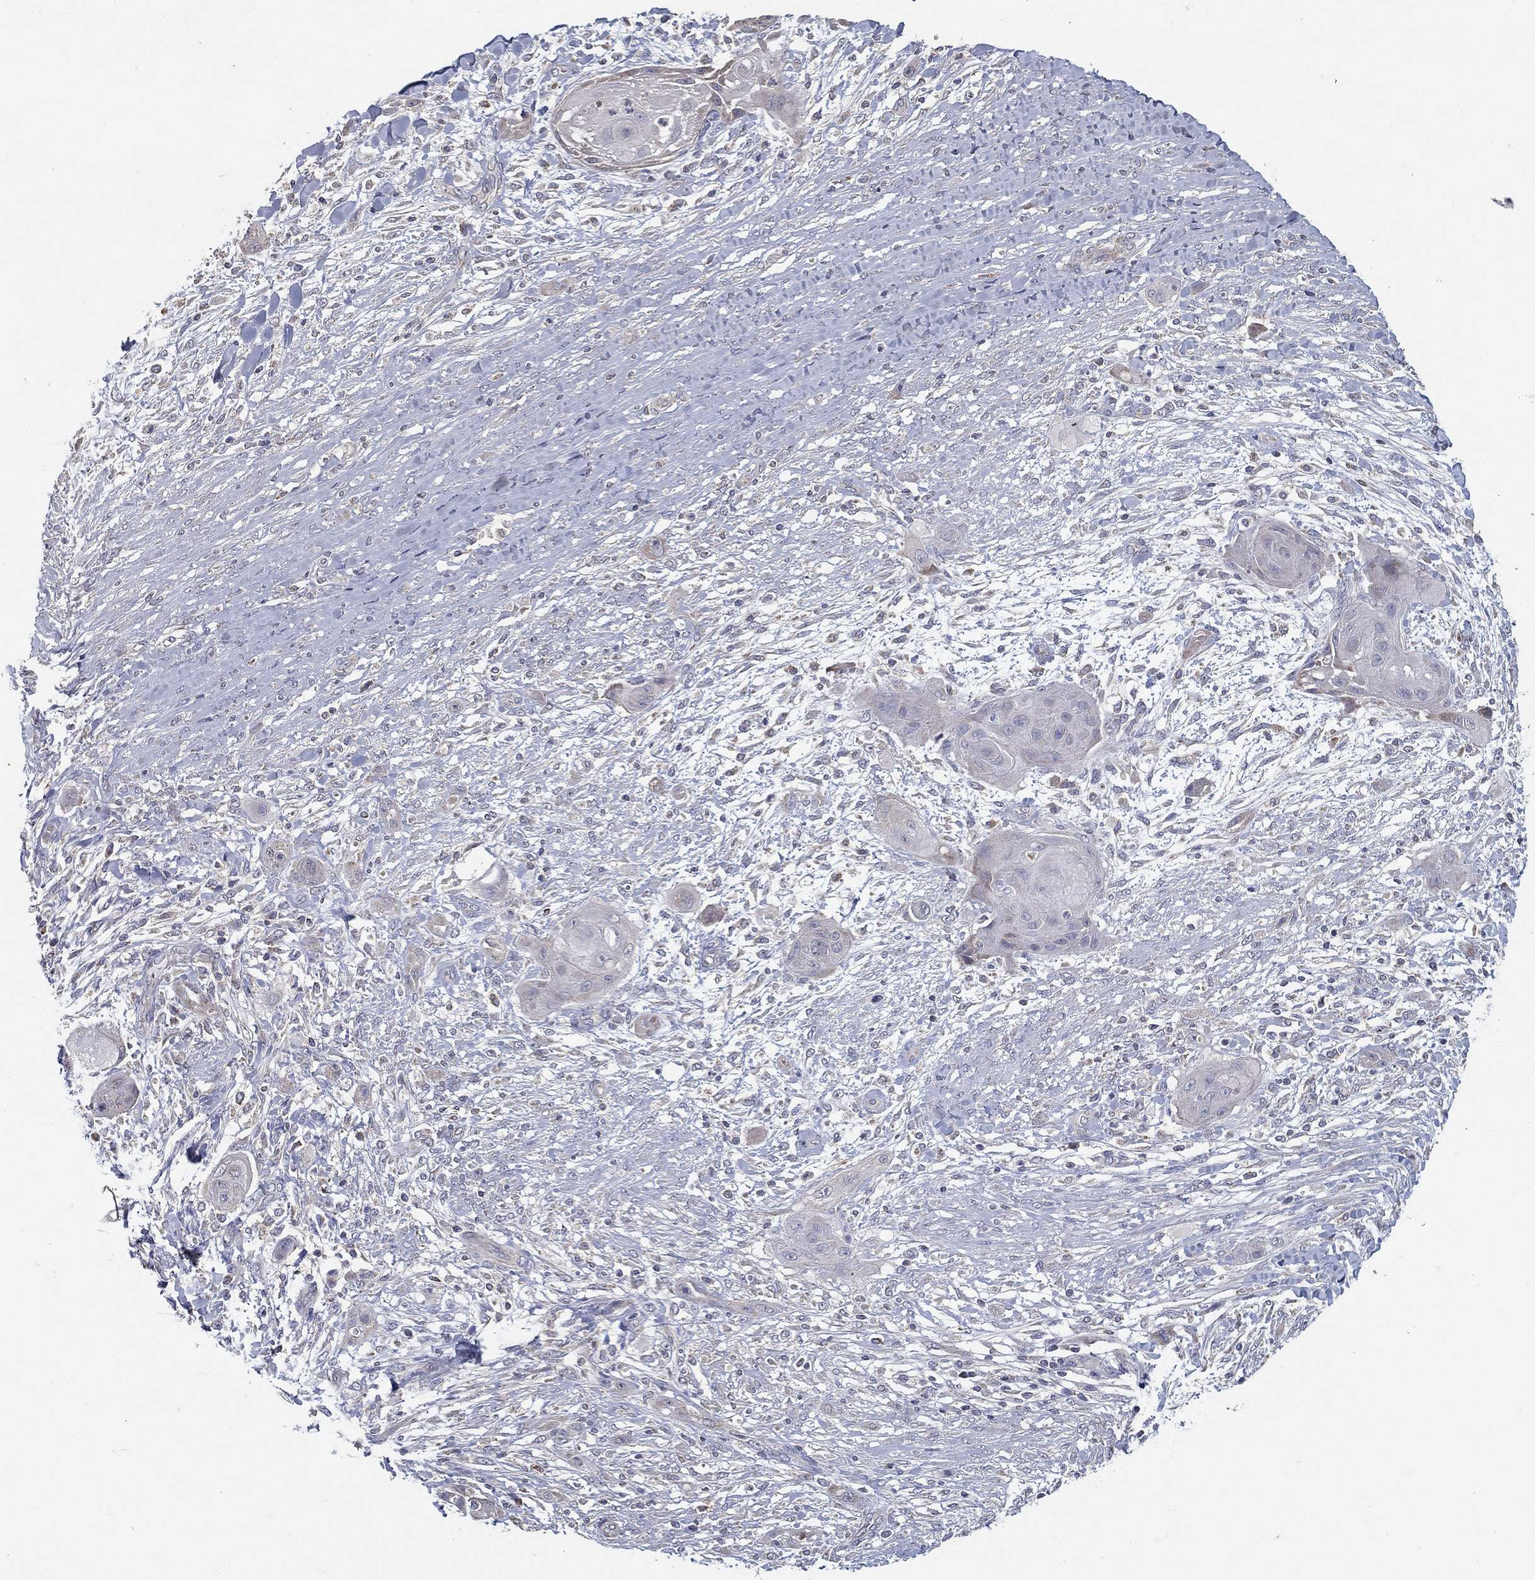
{"staining": {"intensity": "negative", "quantity": "none", "location": "none"}, "tissue": "skin cancer", "cell_type": "Tumor cells", "image_type": "cancer", "snomed": [{"axis": "morphology", "description": "Squamous cell carcinoma, NOS"}, {"axis": "topography", "description": "Skin"}], "caption": "Immunohistochemistry micrograph of neoplastic tissue: human squamous cell carcinoma (skin) stained with DAB (3,3'-diaminobenzidine) exhibits no significant protein positivity in tumor cells.", "gene": "PCSK1", "patient": {"sex": "male", "age": 62}}